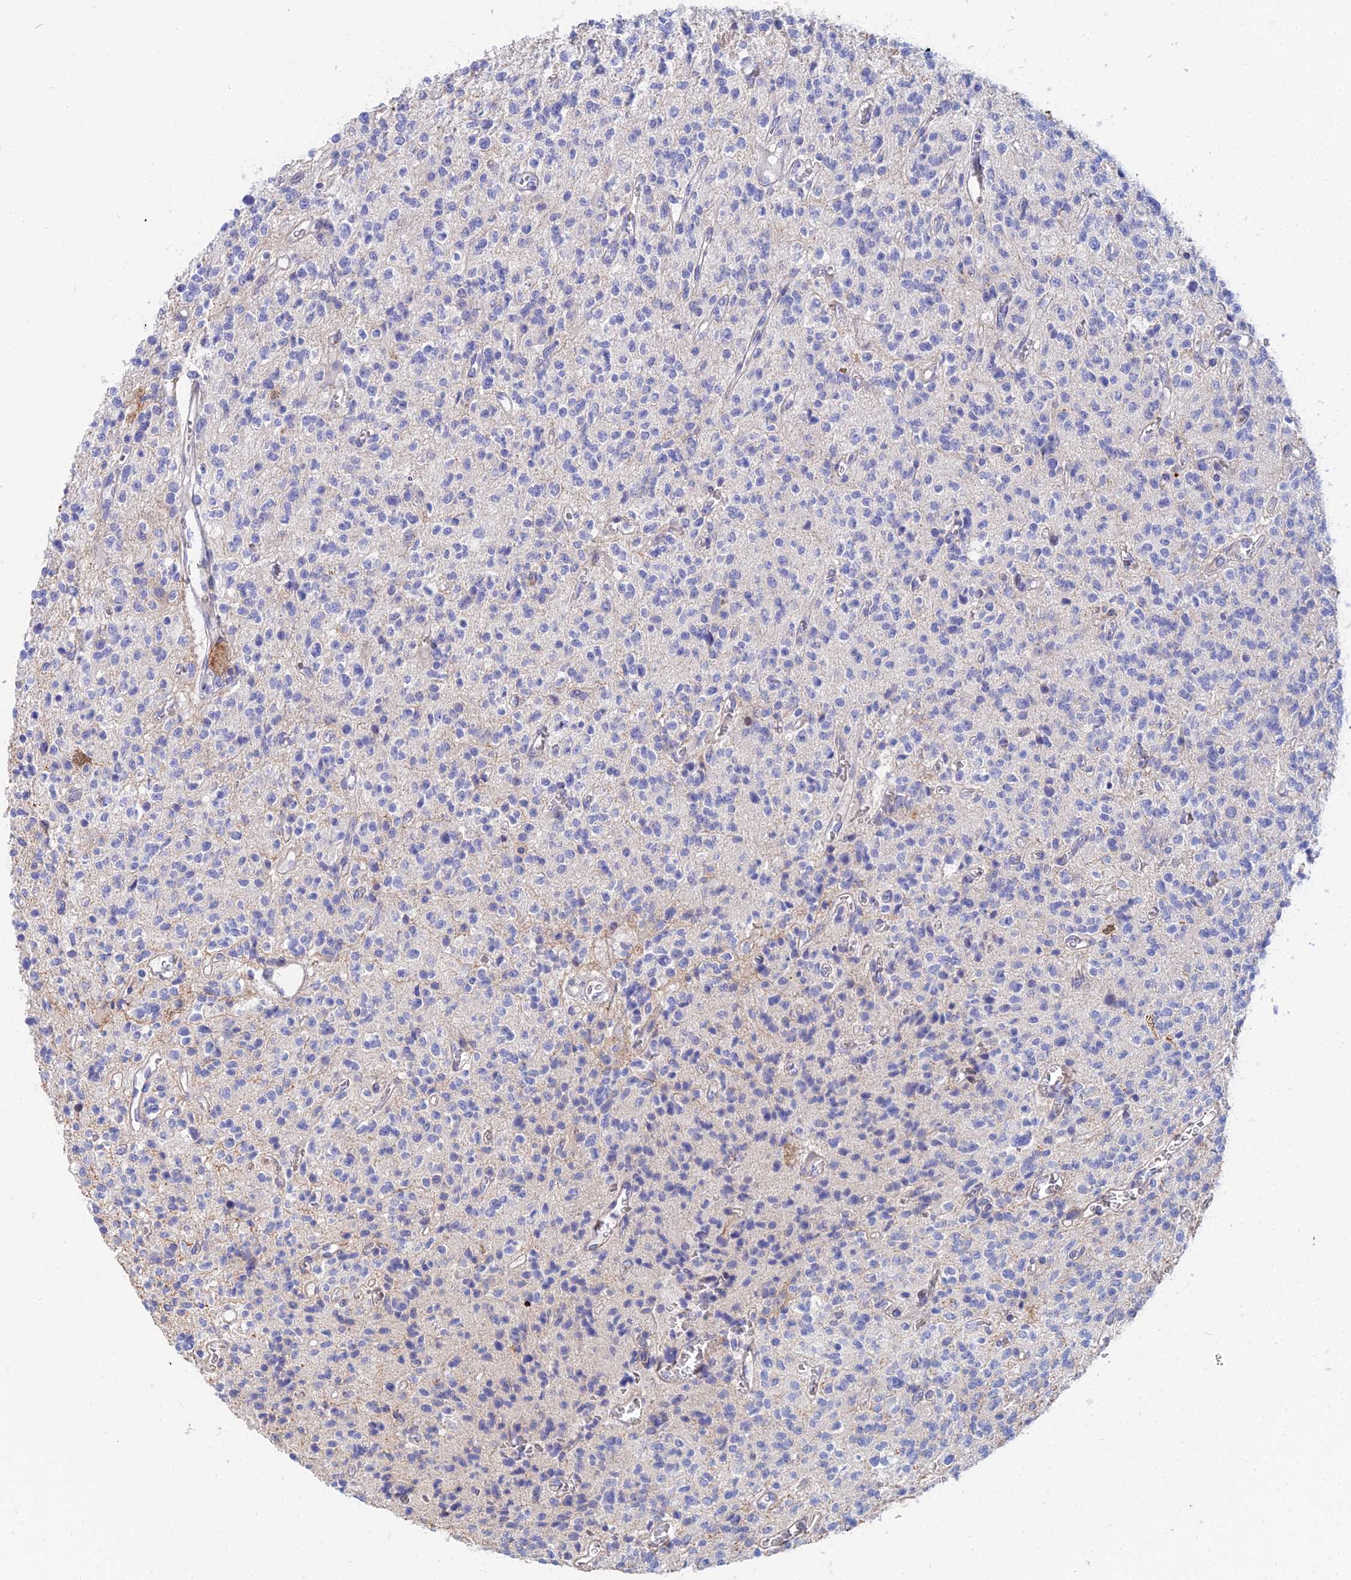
{"staining": {"intensity": "negative", "quantity": "none", "location": "none"}, "tissue": "glioma", "cell_type": "Tumor cells", "image_type": "cancer", "snomed": [{"axis": "morphology", "description": "Glioma, malignant, High grade"}, {"axis": "topography", "description": "Brain"}], "caption": "There is no significant staining in tumor cells of glioma. (DAB immunohistochemistry with hematoxylin counter stain).", "gene": "TRIM43B", "patient": {"sex": "male", "age": 34}}